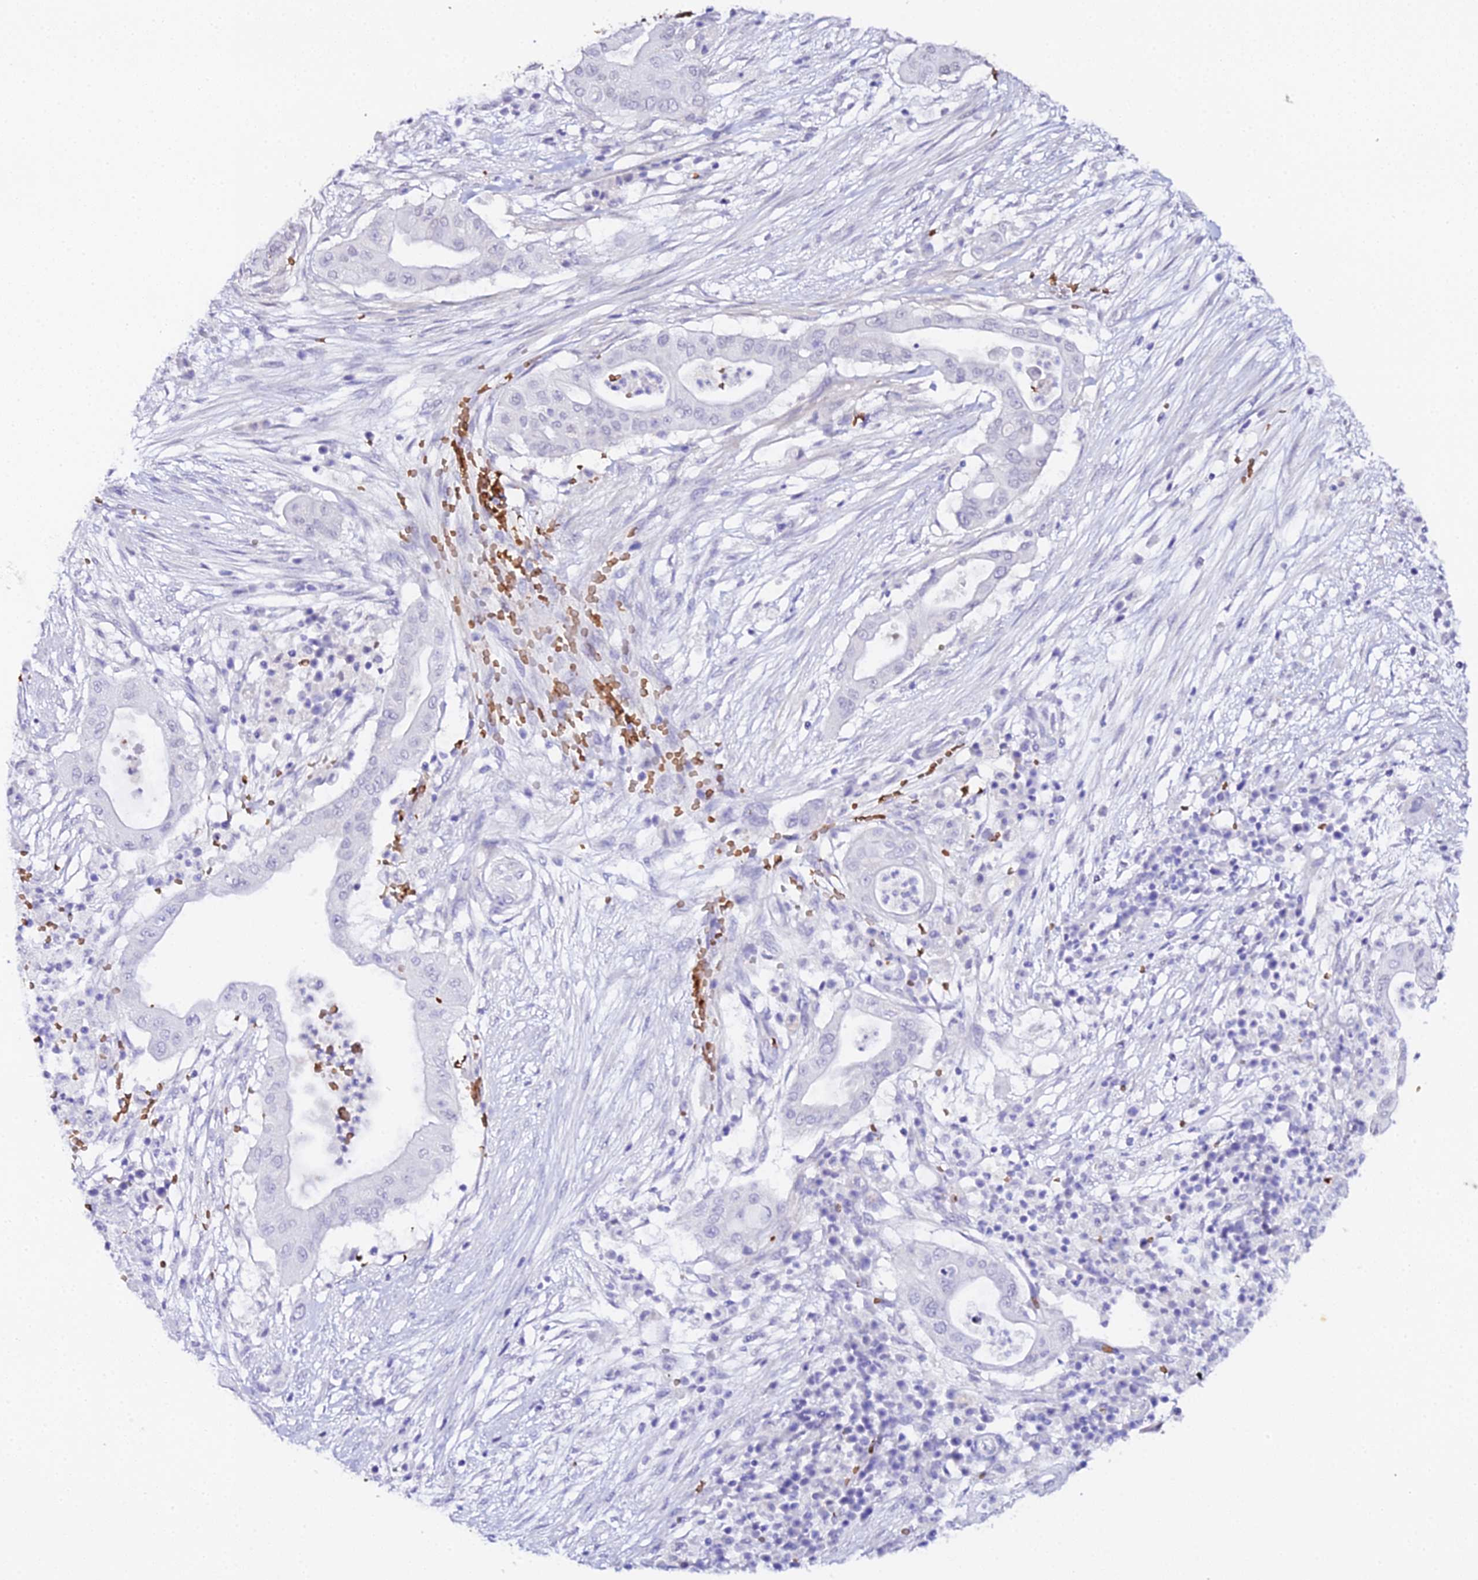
{"staining": {"intensity": "negative", "quantity": "none", "location": "none"}, "tissue": "pancreatic cancer", "cell_type": "Tumor cells", "image_type": "cancer", "snomed": [{"axis": "morphology", "description": "Adenocarcinoma, NOS"}, {"axis": "topography", "description": "Pancreas"}], "caption": "The IHC image has no significant expression in tumor cells of adenocarcinoma (pancreatic) tissue.", "gene": "CFAP45", "patient": {"sex": "male", "age": 68}}